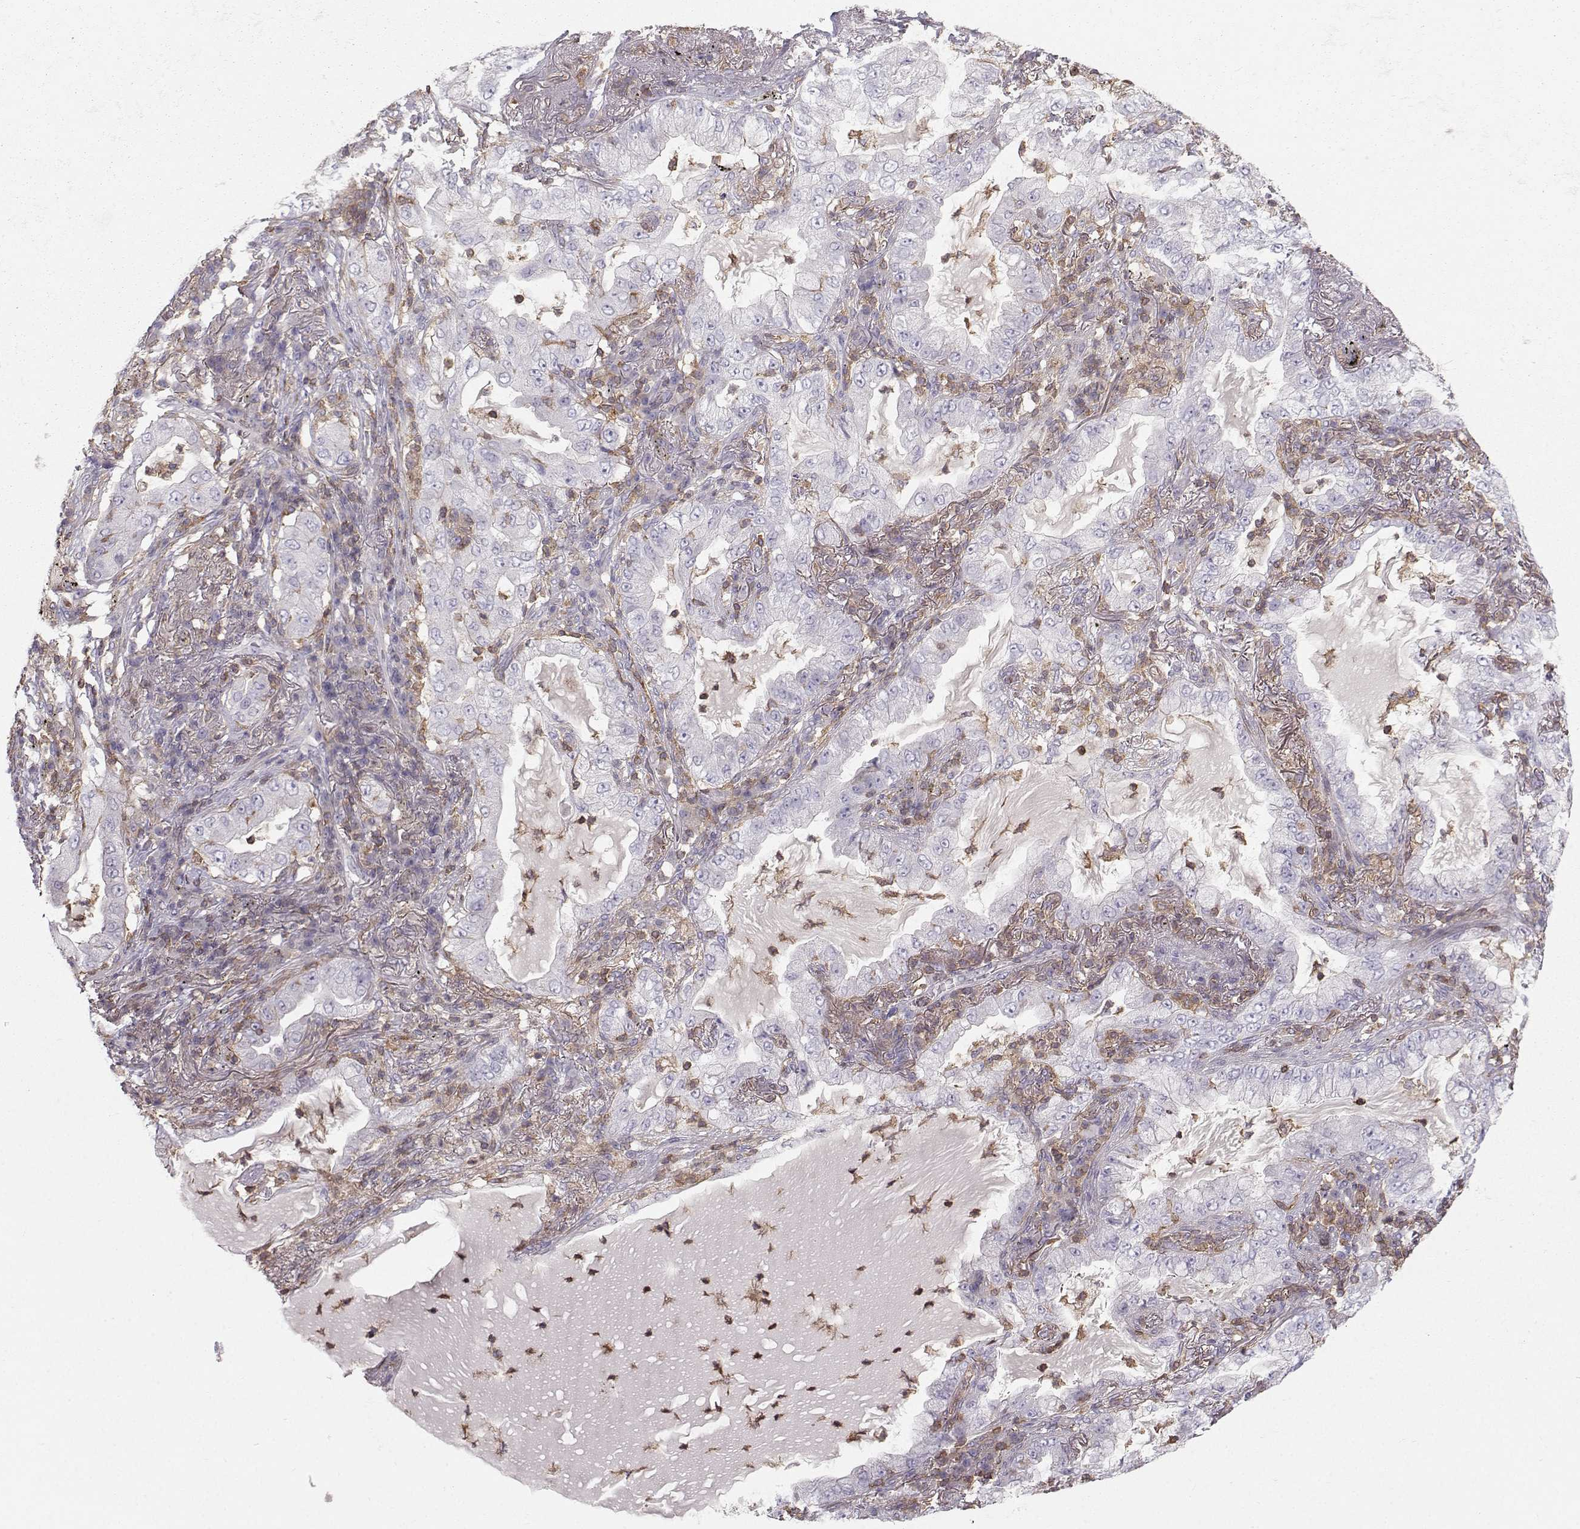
{"staining": {"intensity": "negative", "quantity": "none", "location": "none"}, "tissue": "lung cancer", "cell_type": "Tumor cells", "image_type": "cancer", "snomed": [{"axis": "morphology", "description": "Adenocarcinoma, NOS"}, {"axis": "topography", "description": "Lung"}], "caption": "Adenocarcinoma (lung) stained for a protein using immunohistochemistry exhibits no positivity tumor cells.", "gene": "ZBTB32", "patient": {"sex": "female", "age": 73}}